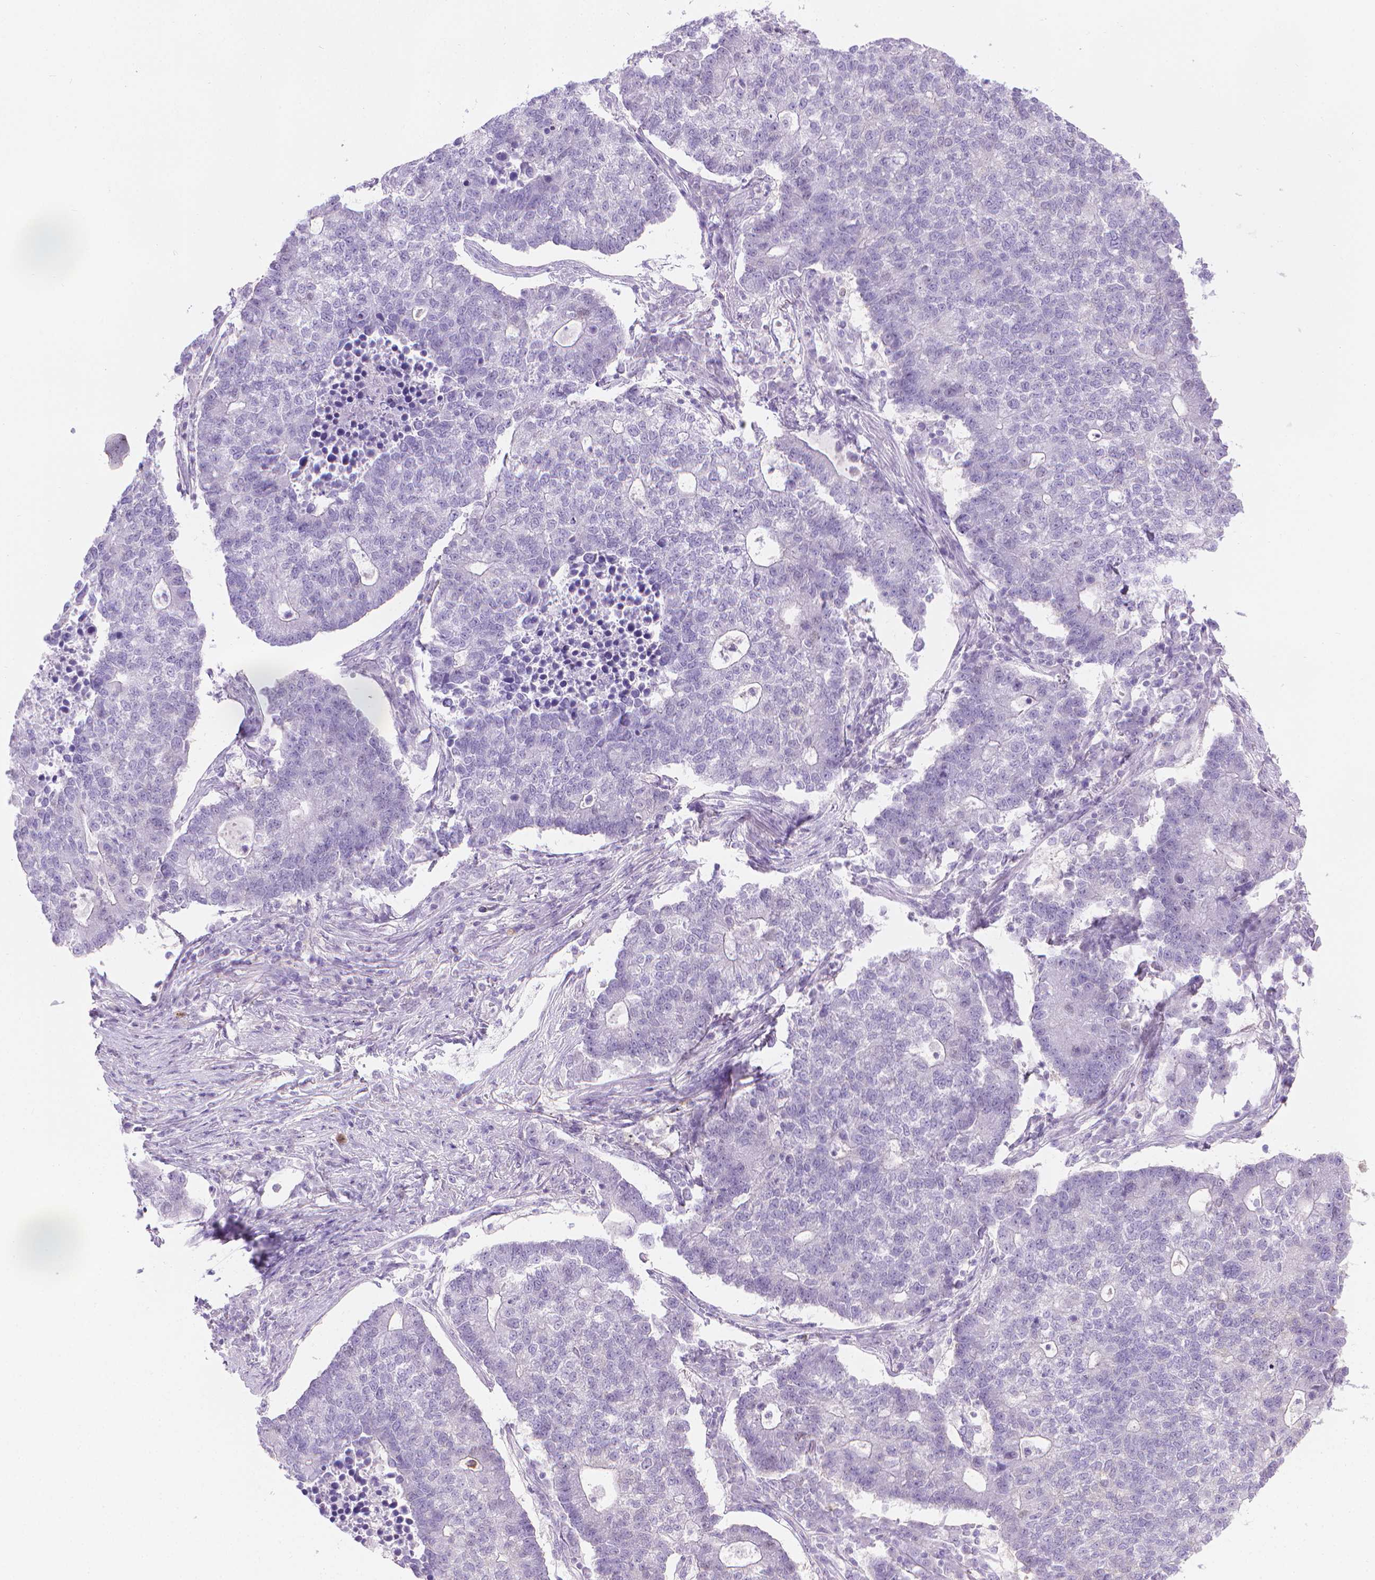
{"staining": {"intensity": "negative", "quantity": "none", "location": "none"}, "tissue": "lung cancer", "cell_type": "Tumor cells", "image_type": "cancer", "snomed": [{"axis": "morphology", "description": "Adenocarcinoma, NOS"}, {"axis": "topography", "description": "Lung"}], "caption": "Histopathology image shows no protein positivity in tumor cells of lung adenocarcinoma tissue.", "gene": "SPAG6", "patient": {"sex": "male", "age": 57}}